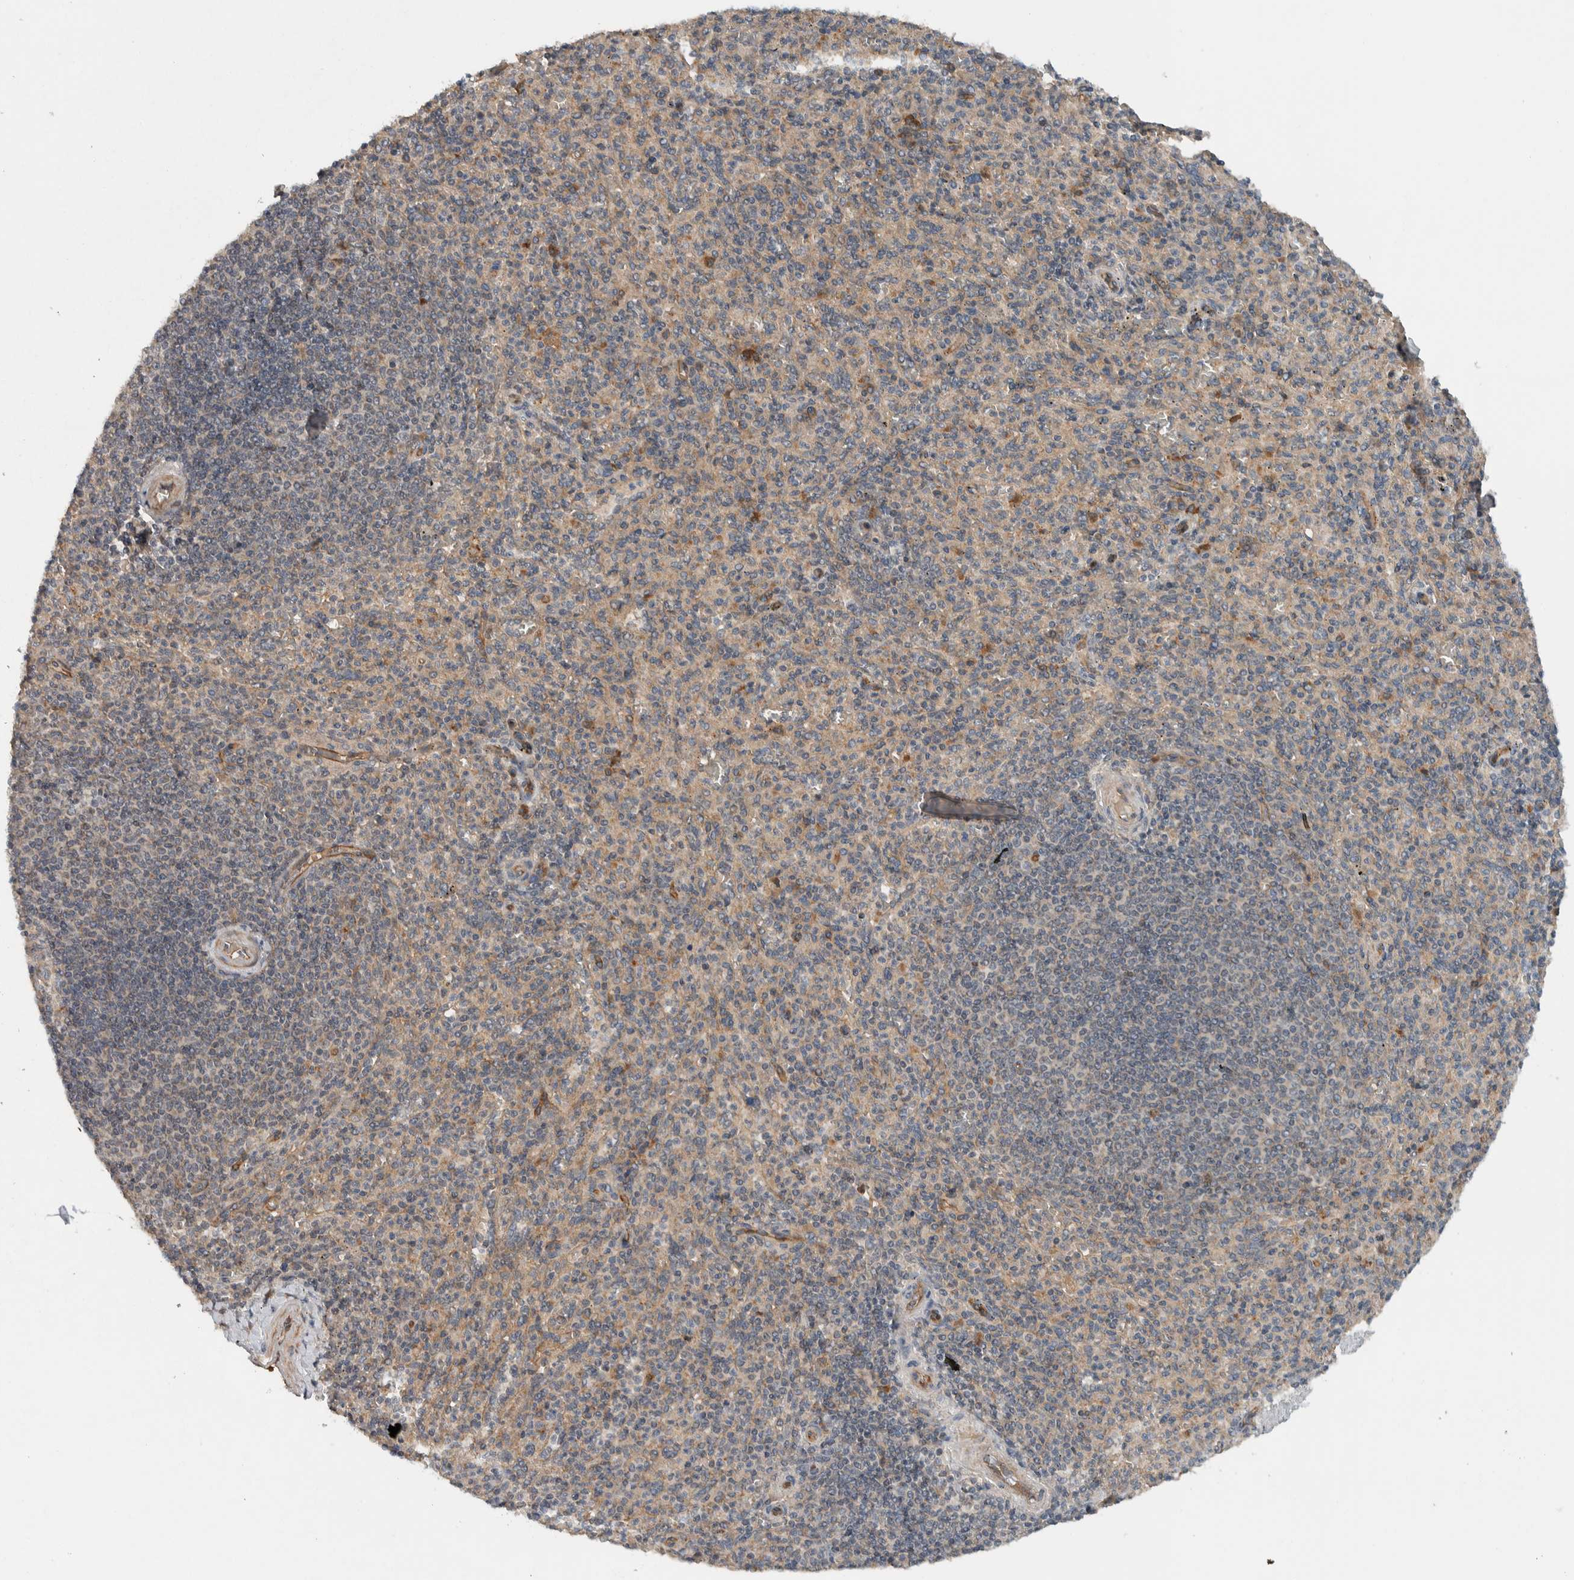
{"staining": {"intensity": "weak", "quantity": ">75%", "location": "cytoplasmic/membranous"}, "tissue": "spleen", "cell_type": "Cells in red pulp", "image_type": "normal", "snomed": [{"axis": "morphology", "description": "Normal tissue, NOS"}, {"axis": "topography", "description": "Spleen"}], "caption": "Weak cytoplasmic/membranous expression is present in about >75% of cells in red pulp in unremarkable spleen. The protein of interest is shown in brown color, while the nuclei are stained blue.", "gene": "ARMC7", "patient": {"sex": "male", "age": 36}}